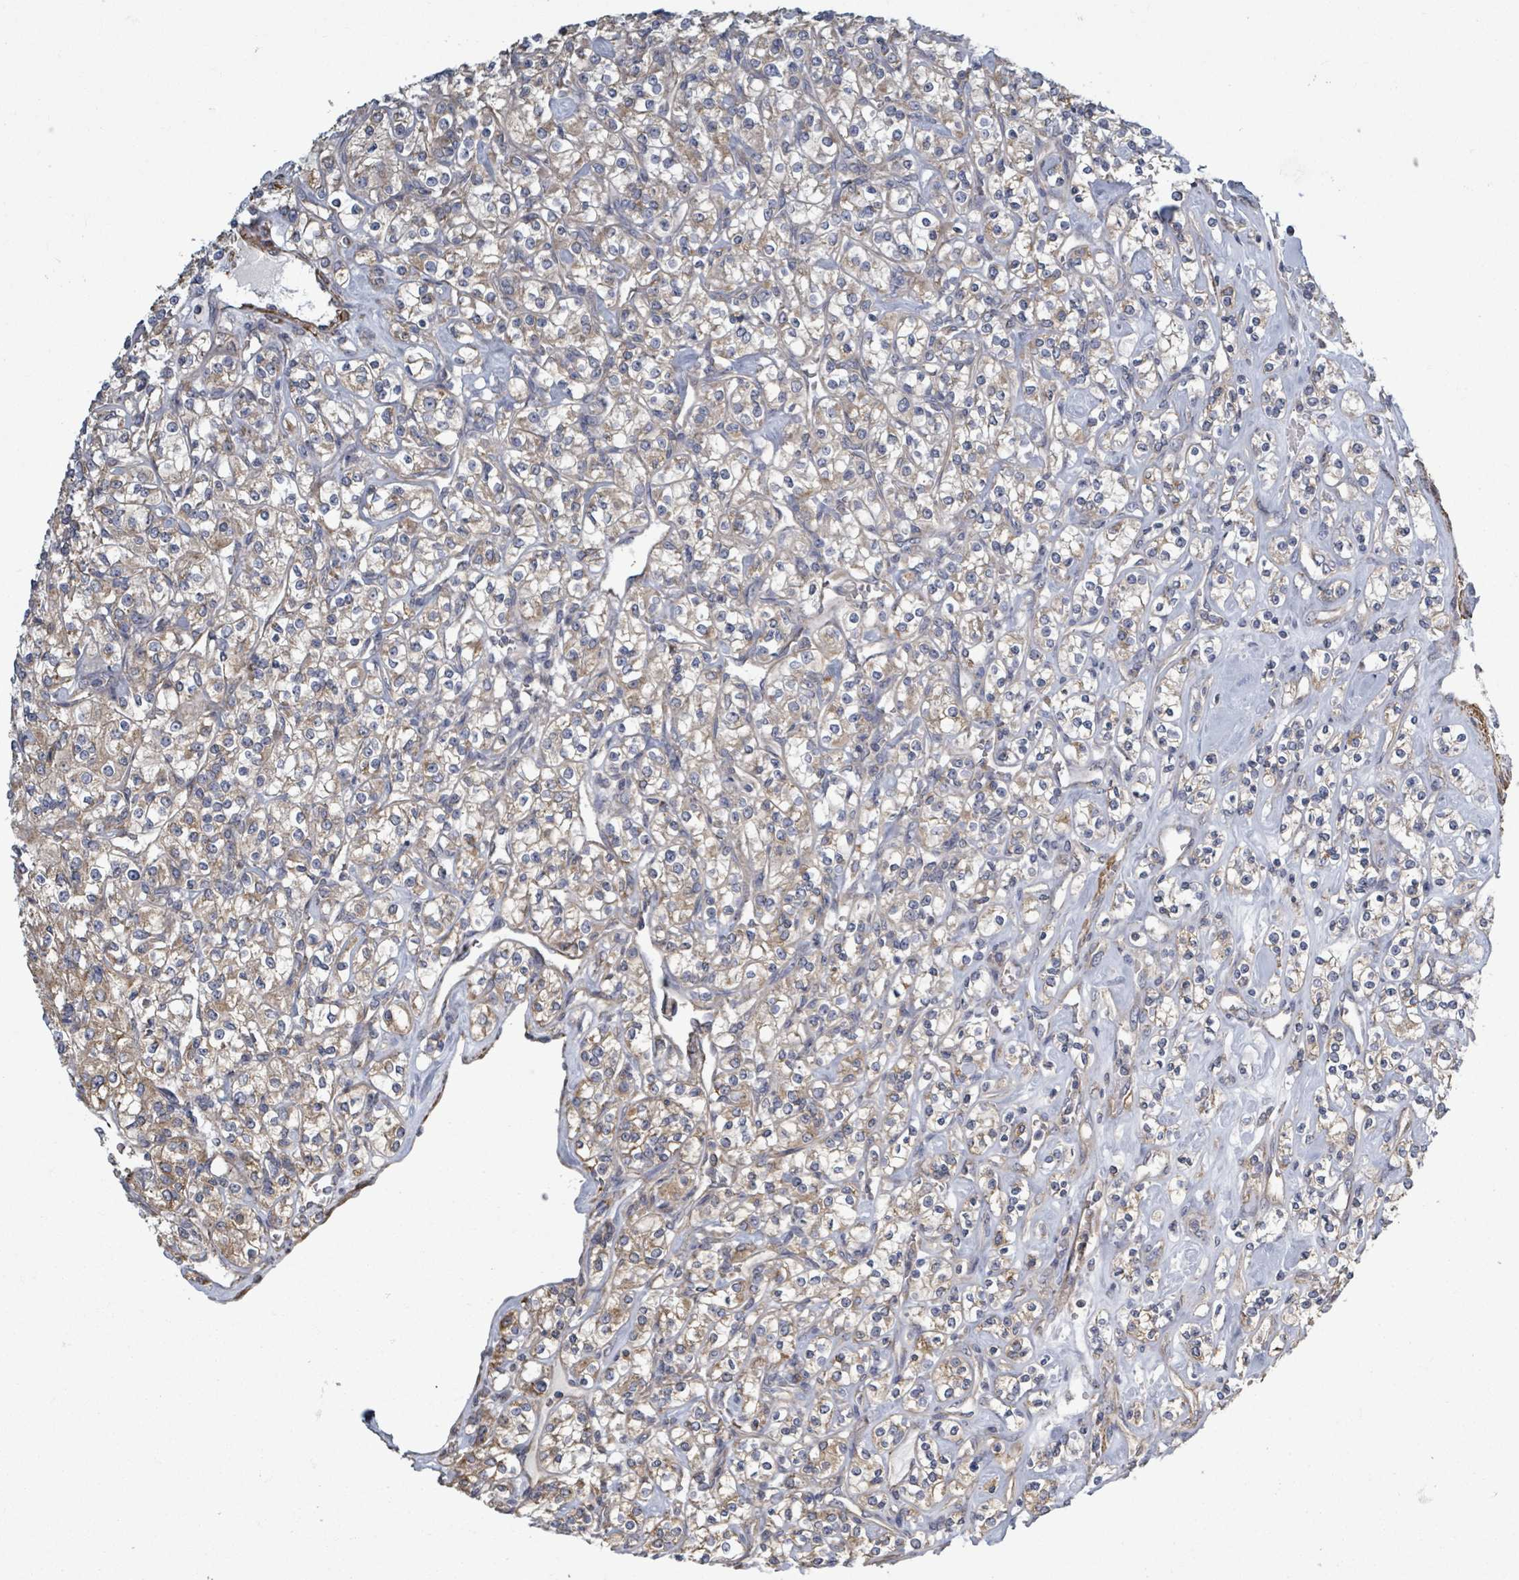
{"staining": {"intensity": "weak", "quantity": ">75%", "location": "cytoplasmic/membranous"}, "tissue": "renal cancer", "cell_type": "Tumor cells", "image_type": "cancer", "snomed": [{"axis": "morphology", "description": "Adenocarcinoma, NOS"}, {"axis": "topography", "description": "Kidney"}], "caption": "The histopathology image displays staining of renal cancer, revealing weak cytoplasmic/membranous protein staining (brown color) within tumor cells. (brown staining indicates protein expression, while blue staining denotes nuclei).", "gene": "ADCK1", "patient": {"sex": "male", "age": 77}}